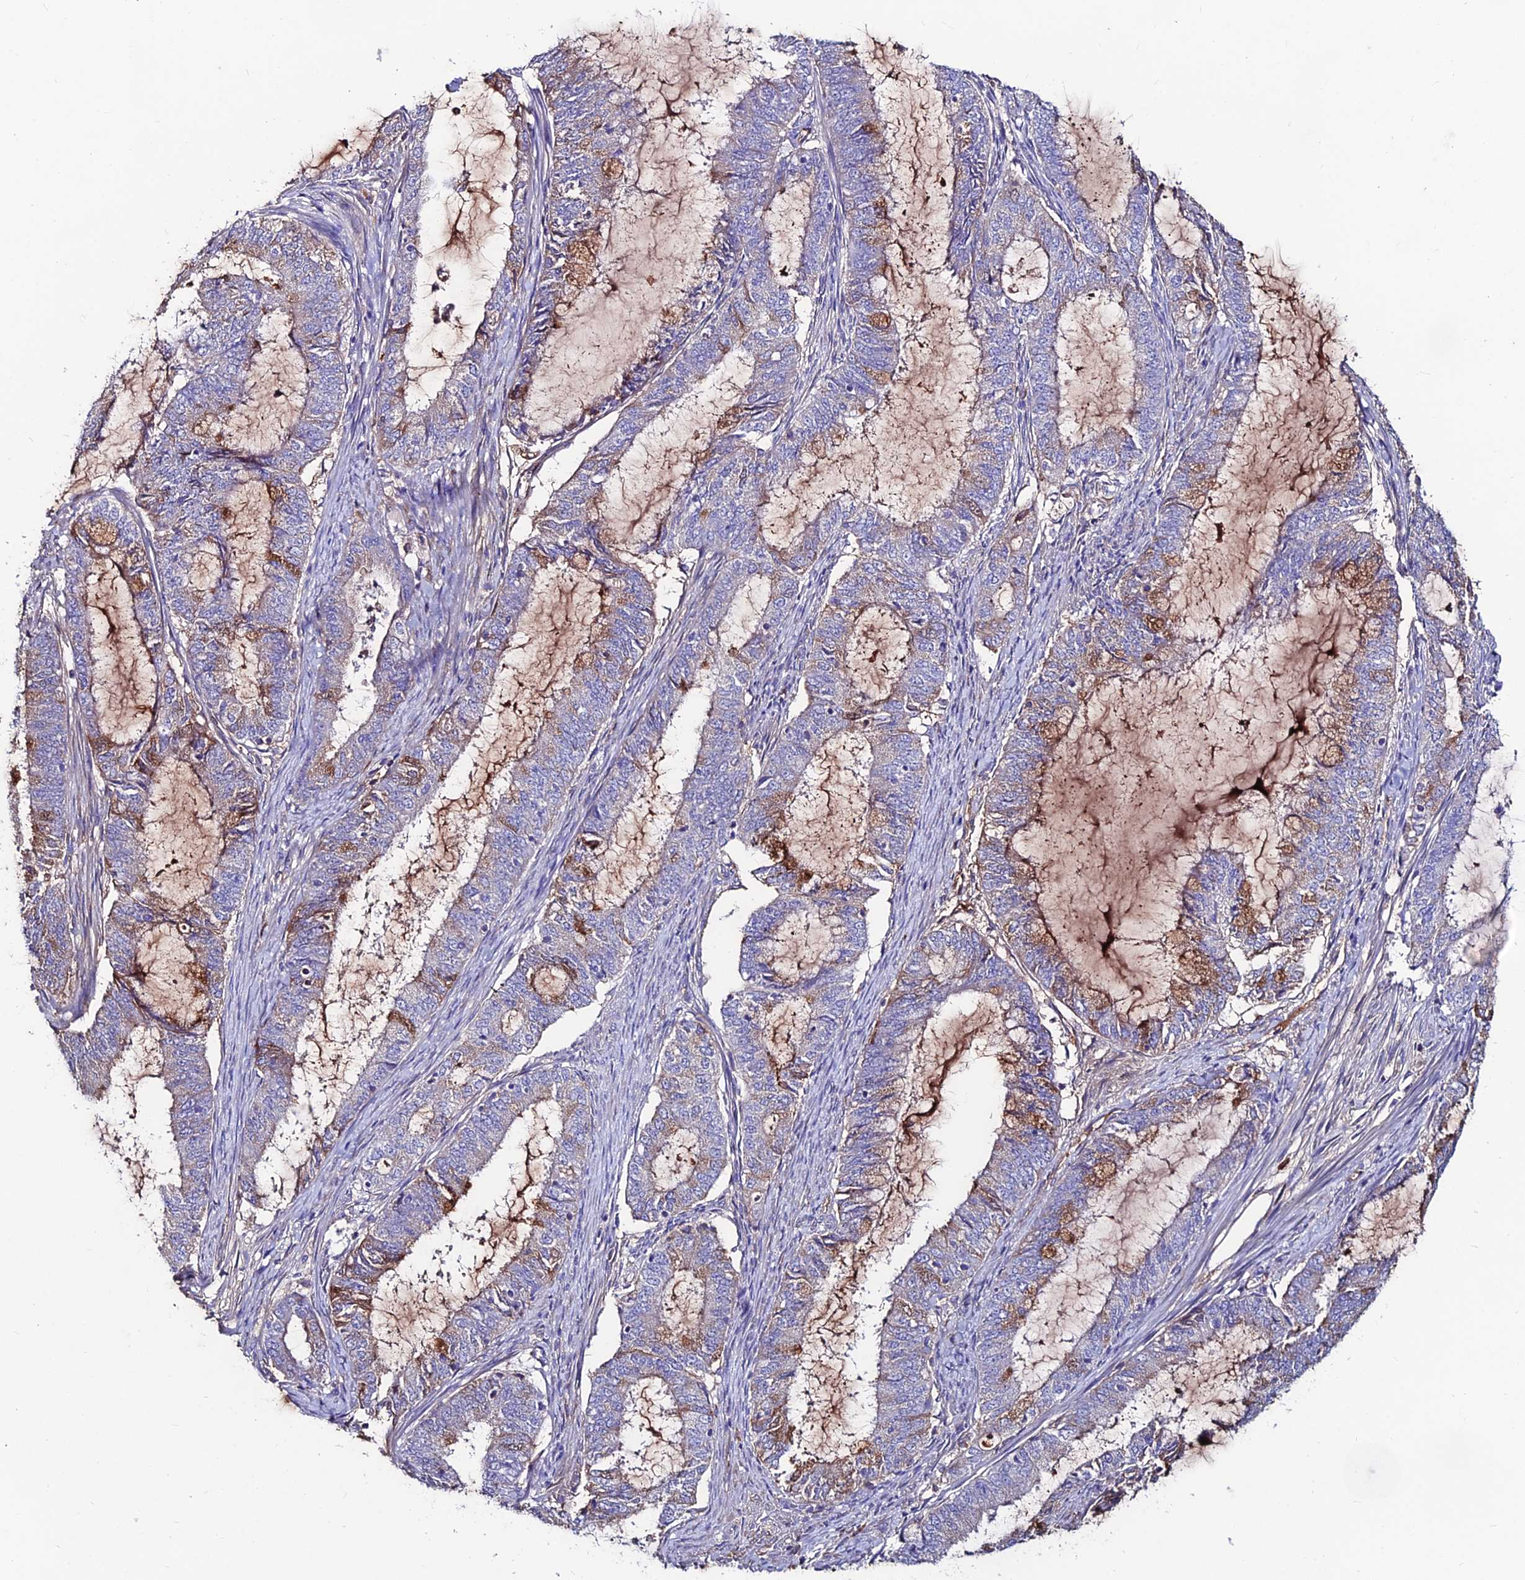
{"staining": {"intensity": "moderate", "quantity": "<25%", "location": "cytoplasmic/membranous"}, "tissue": "endometrial cancer", "cell_type": "Tumor cells", "image_type": "cancer", "snomed": [{"axis": "morphology", "description": "Adenocarcinoma, NOS"}, {"axis": "topography", "description": "Endometrium"}], "caption": "A histopathology image showing moderate cytoplasmic/membranous staining in about <25% of tumor cells in endometrial adenocarcinoma, as visualized by brown immunohistochemical staining.", "gene": "SLC25A16", "patient": {"sex": "female", "age": 51}}